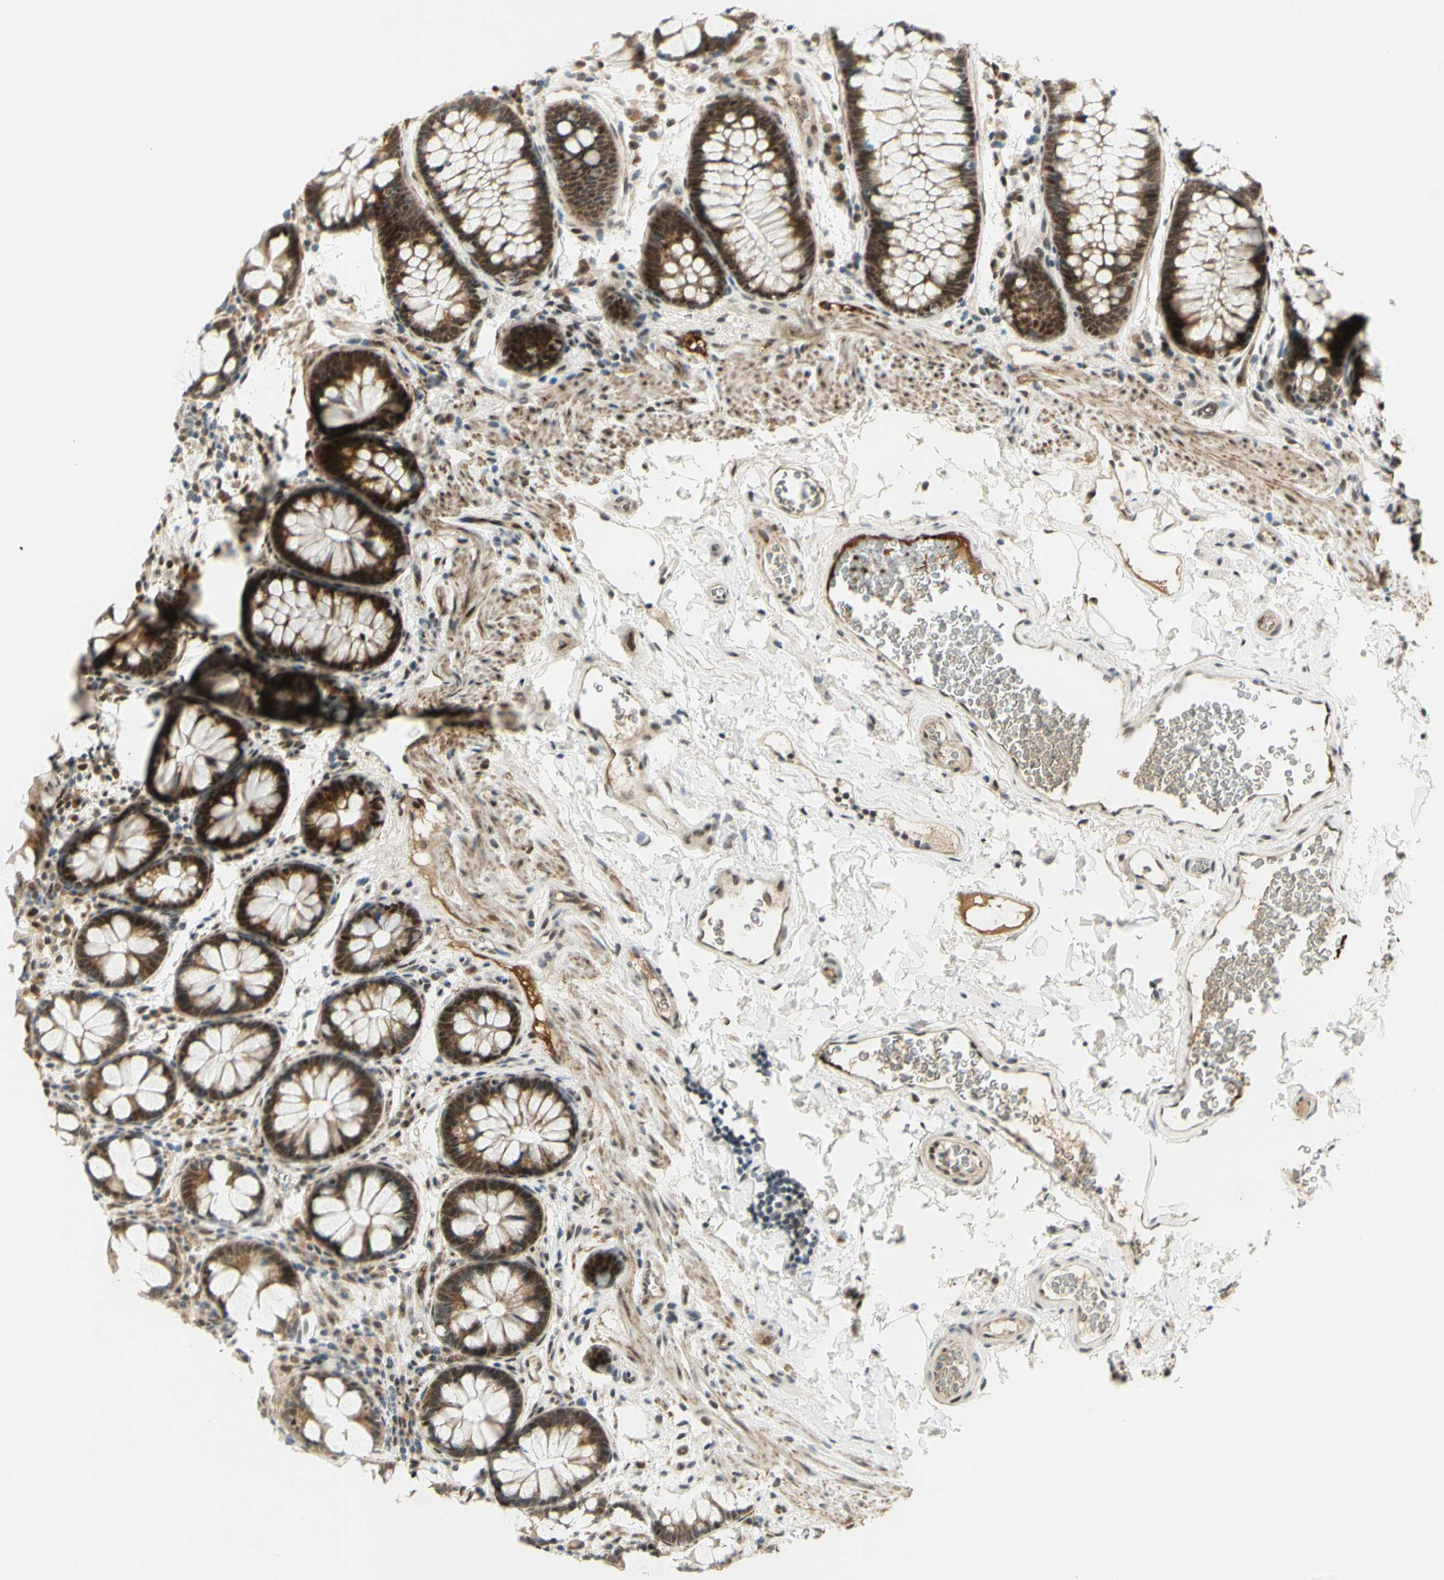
{"staining": {"intensity": "moderate", "quantity": "25%-75%", "location": "cytoplasmic/membranous,nuclear"}, "tissue": "colon", "cell_type": "Endothelial cells", "image_type": "normal", "snomed": [{"axis": "morphology", "description": "Normal tissue, NOS"}, {"axis": "topography", "description": "Colon"}], "caption": "A histopathology image of human colon stained for a protein exhibits moderate cytoplasmic/membranous,nuclear brown staining in endothelial cells. (DAB IHC, brown staining for protein, blue staining for nuclei).", "gene": "DDX1", "patient": {"sex": "female", "age": 80}}